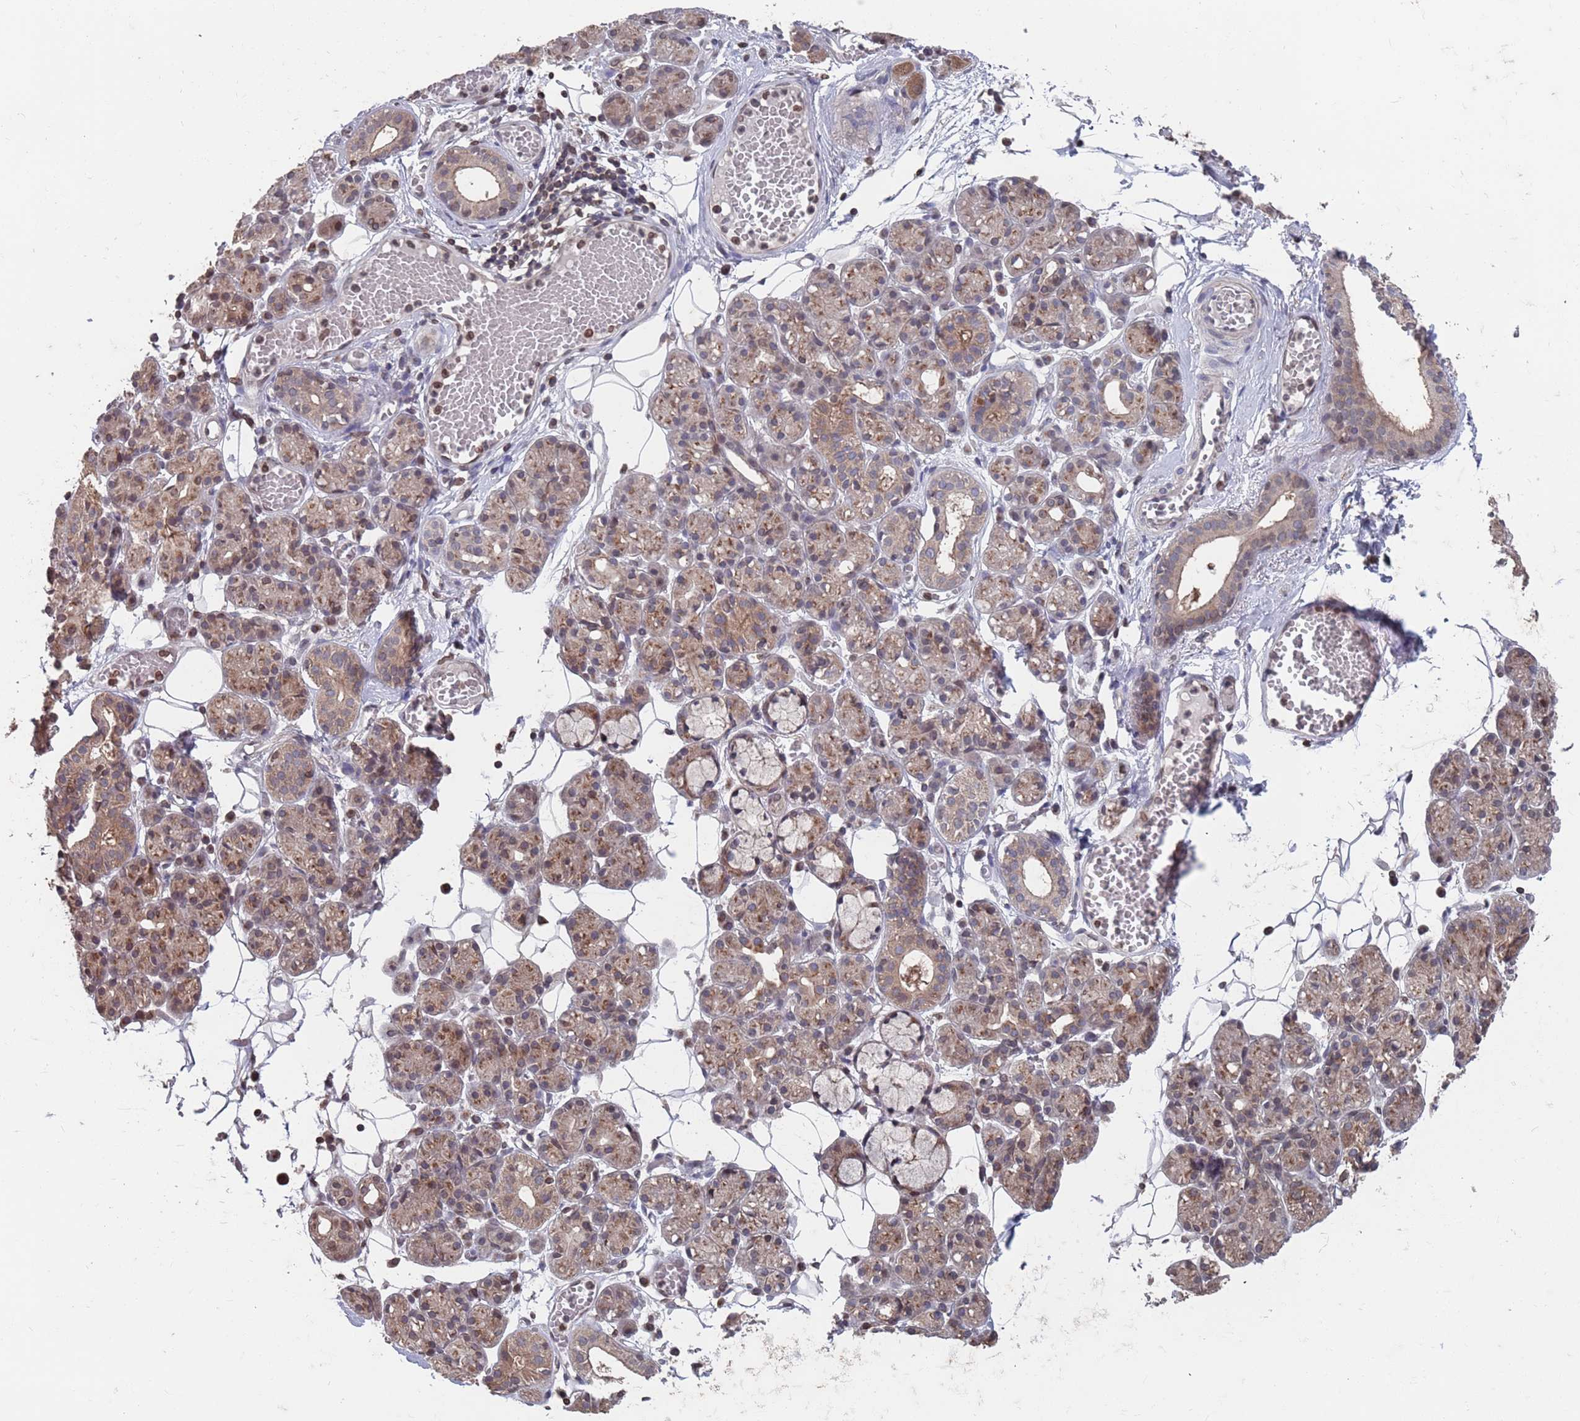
{"staining": {"intensity": "moderate", "quantity": "25%-75%", "location": "cytoplasmic/membranous"}, "tissue": "salivary gland", "cell_type": "Glandular cells", "image_type": "normal", "snomed": [{"axis": "morphology", "description": "Normal tissue, NOS"}, {"axis": "topography", "description": "Salivary gland"}], "caption": "The photomicrograph shows a brown stain indicating the presence of a protein in the cytoplasmic/membranous of glandular cells in salivary gland.", "gene": "SDHAF3", "patient": {"sex": "male", "age": 63}}